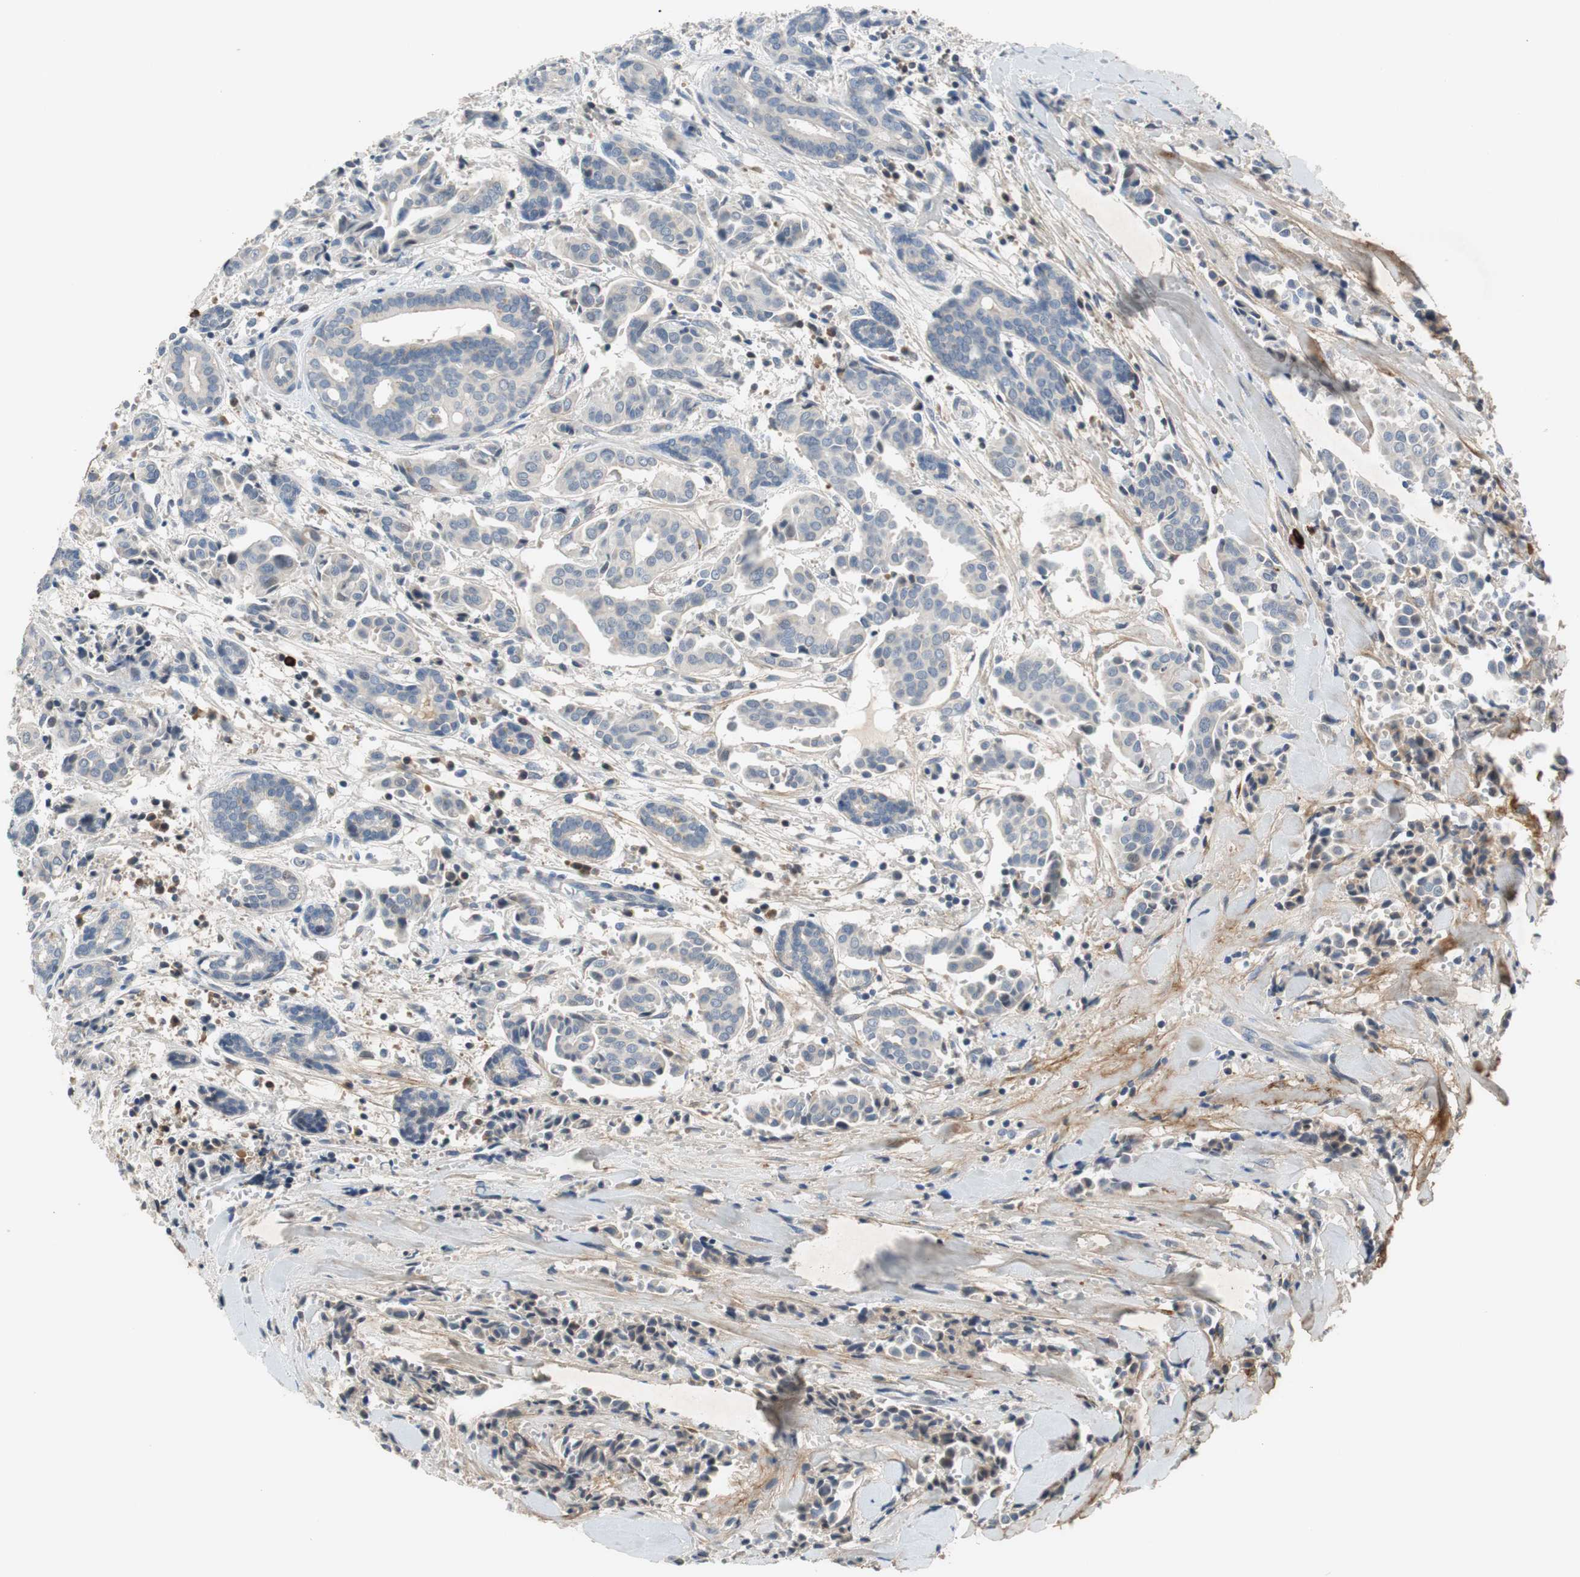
{"staining": {"intensity": "negative", "quantity": "none", "location": "none"}, "tissue": "head and neck cancer", "cell_type": "Tumor cells", "image_type": "cancer", "snomed": [{"axis": "morphology", "description": "Adenocarcinoma, NOS"}, {"axis": "topography", "description": "Salivary gland"}, {"axis": "topography", "description": "Head-Neck"}], "caption": "There is no significant positivity in tumor cells of adenocarcinoma (head and neck).", "gene": "COL12A1", "patient": {"sex": "female", "age": 59}}